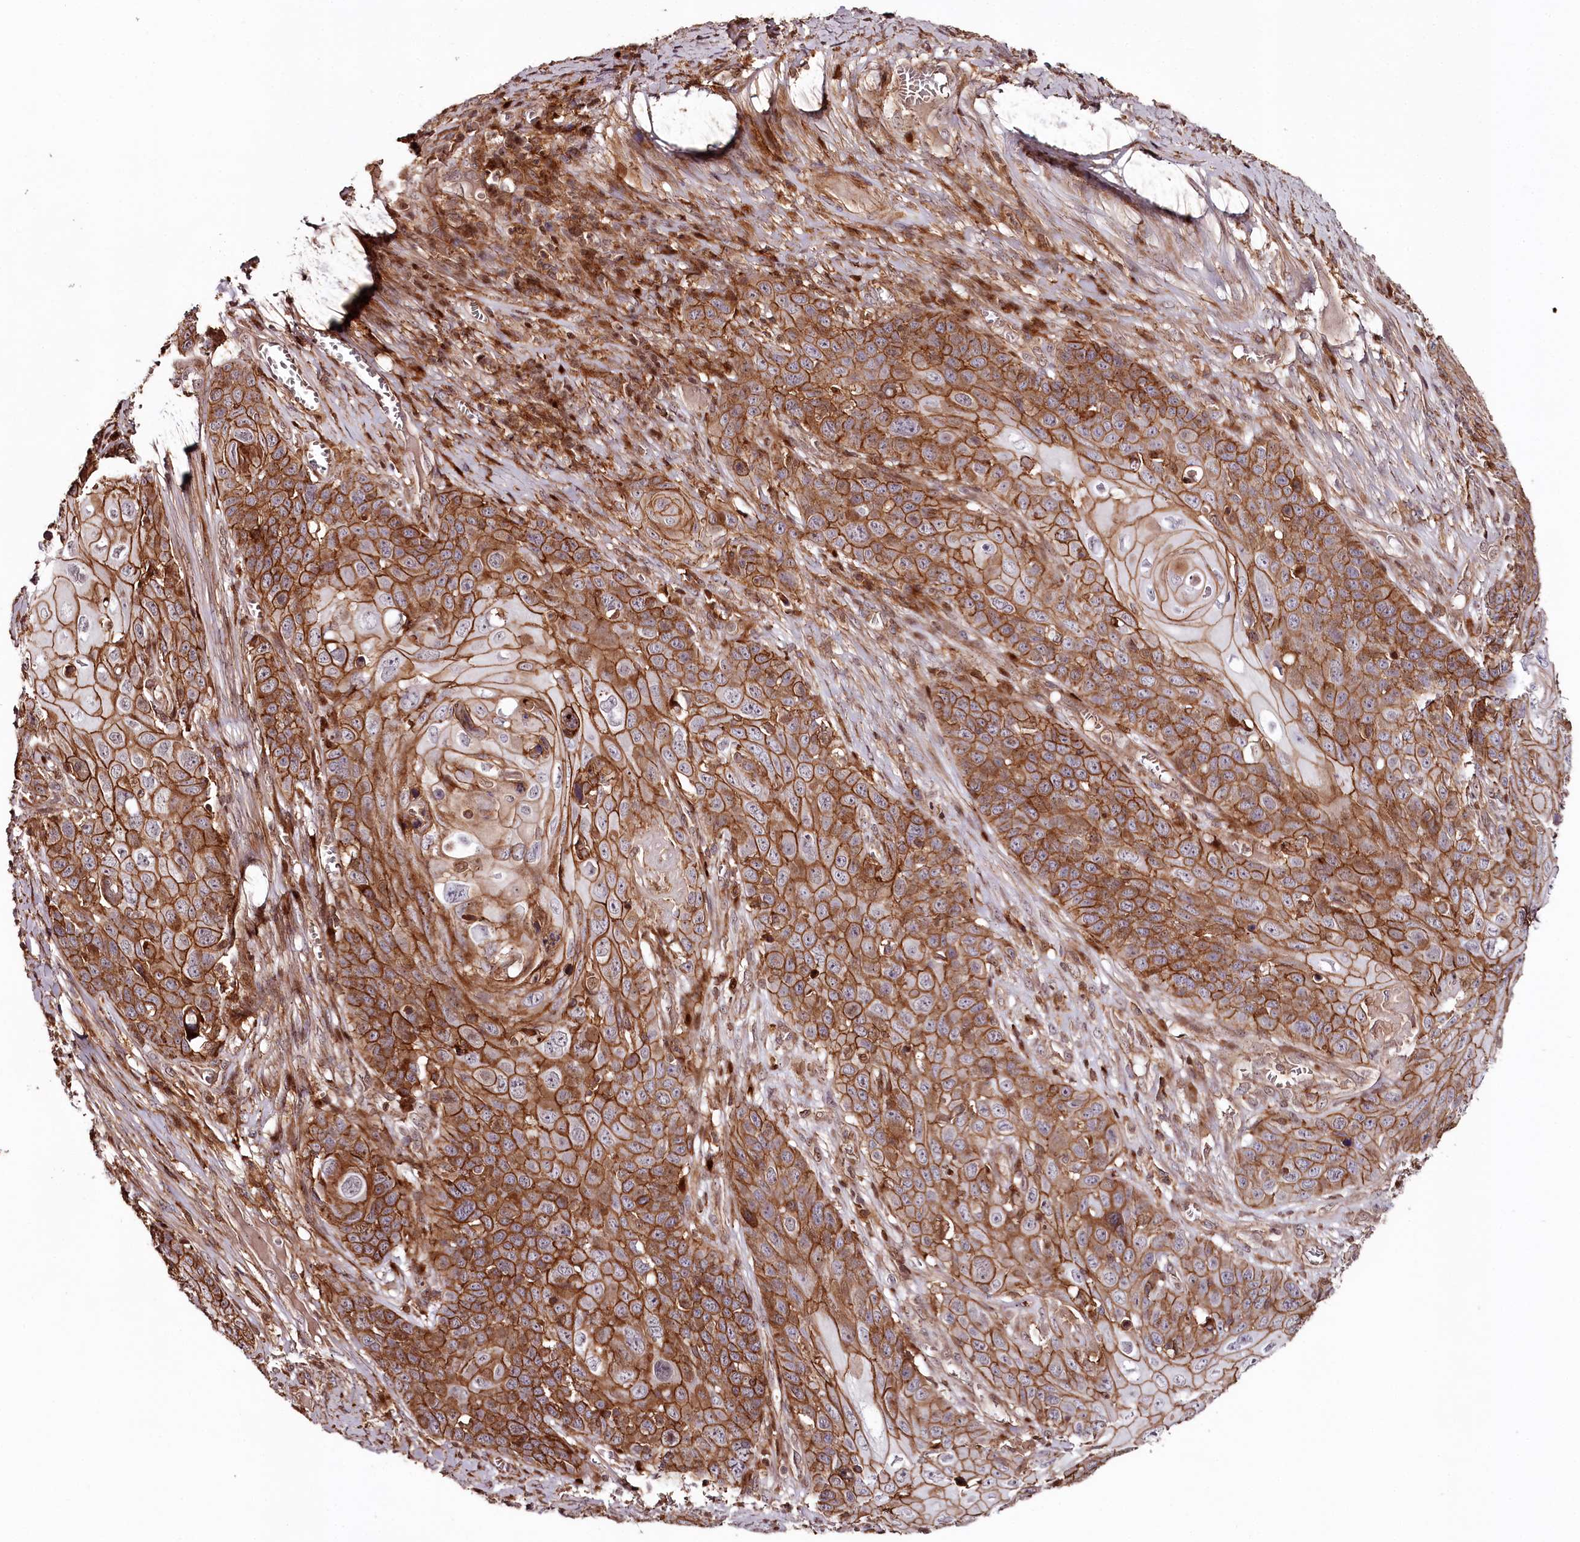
{"staining": {"intensity": "strong", "quantity": ">75%", "location": "cytoplasmic/membranous"}, "tissue": "skin cancer", "cell_type": "Tumor cells", "image_type": "cancer", "snomed": [{"axis": "morphology", "description": "Squamous cell carcinoma, NOS"}, {"axis": "topography", "description": "Skin"}], "caption": "Skin cancer was stained to show a protein in brown. There is high levels of strong cytoplasmic/membranous positivity in approximately >75% of tumor cells. The staining was performed using DAB, with brown indicating positive protein expression. Nuclei are stained blue with hematoxylin.", "gene": "KIF14", "patient": {"sex": "male", "age": 55}}